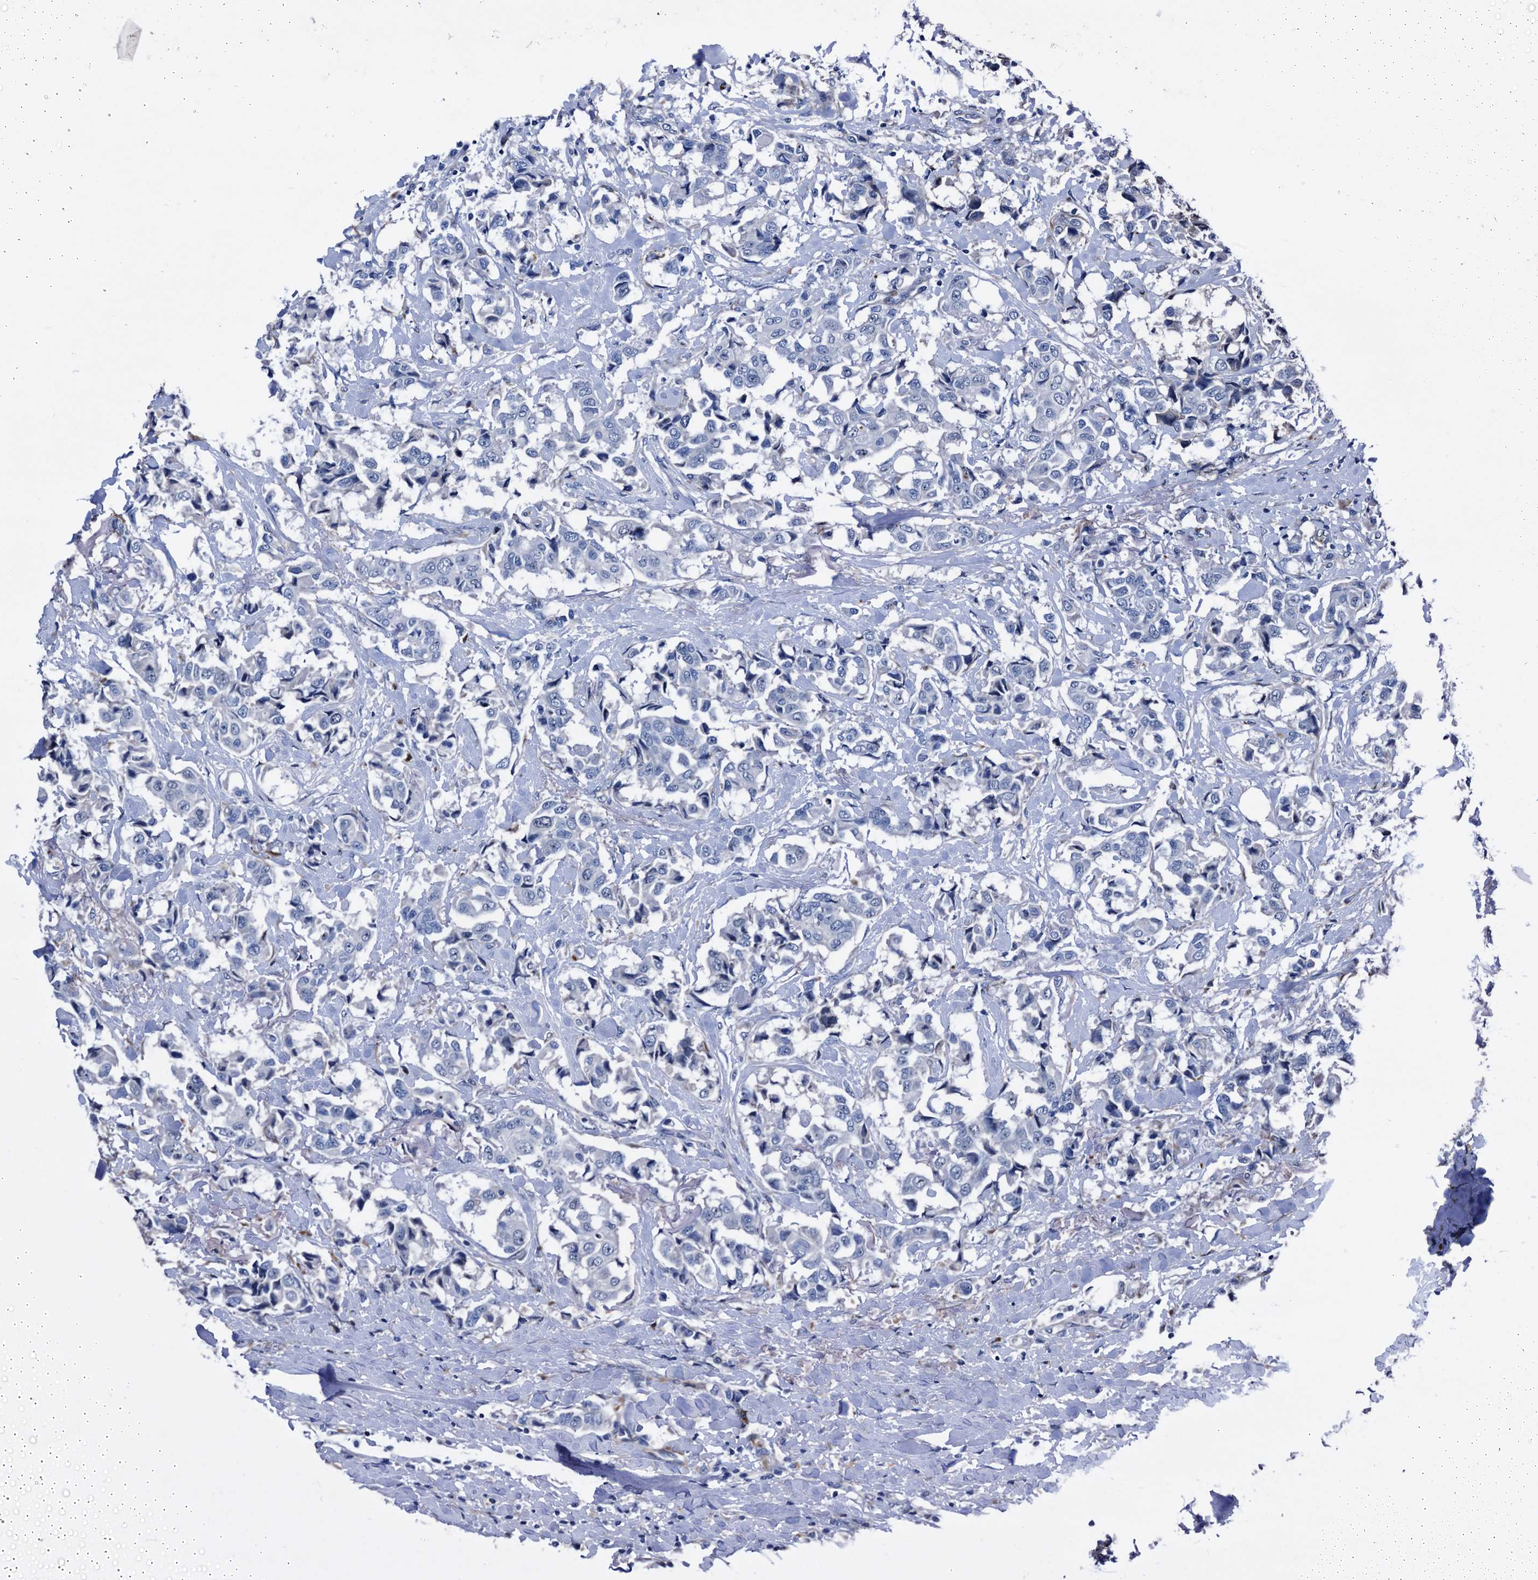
{"staining": {"intensity": "negative", "quantity": "none", "location": "none"}, "tissue": "breast cancer", "cell_type": "Tumor cells", "image_type": "cancer", "snomed": [{"axis": "morphology", "description": "Duct carcinoma"}, {"axis": "topography", "description": "Breast"}], "caption": "The histopathology image demonstrates no significant positivity in tumor cells of breast cancer.", "gene": "EMG1", "patient": {"sex": "female", "age": 80}}